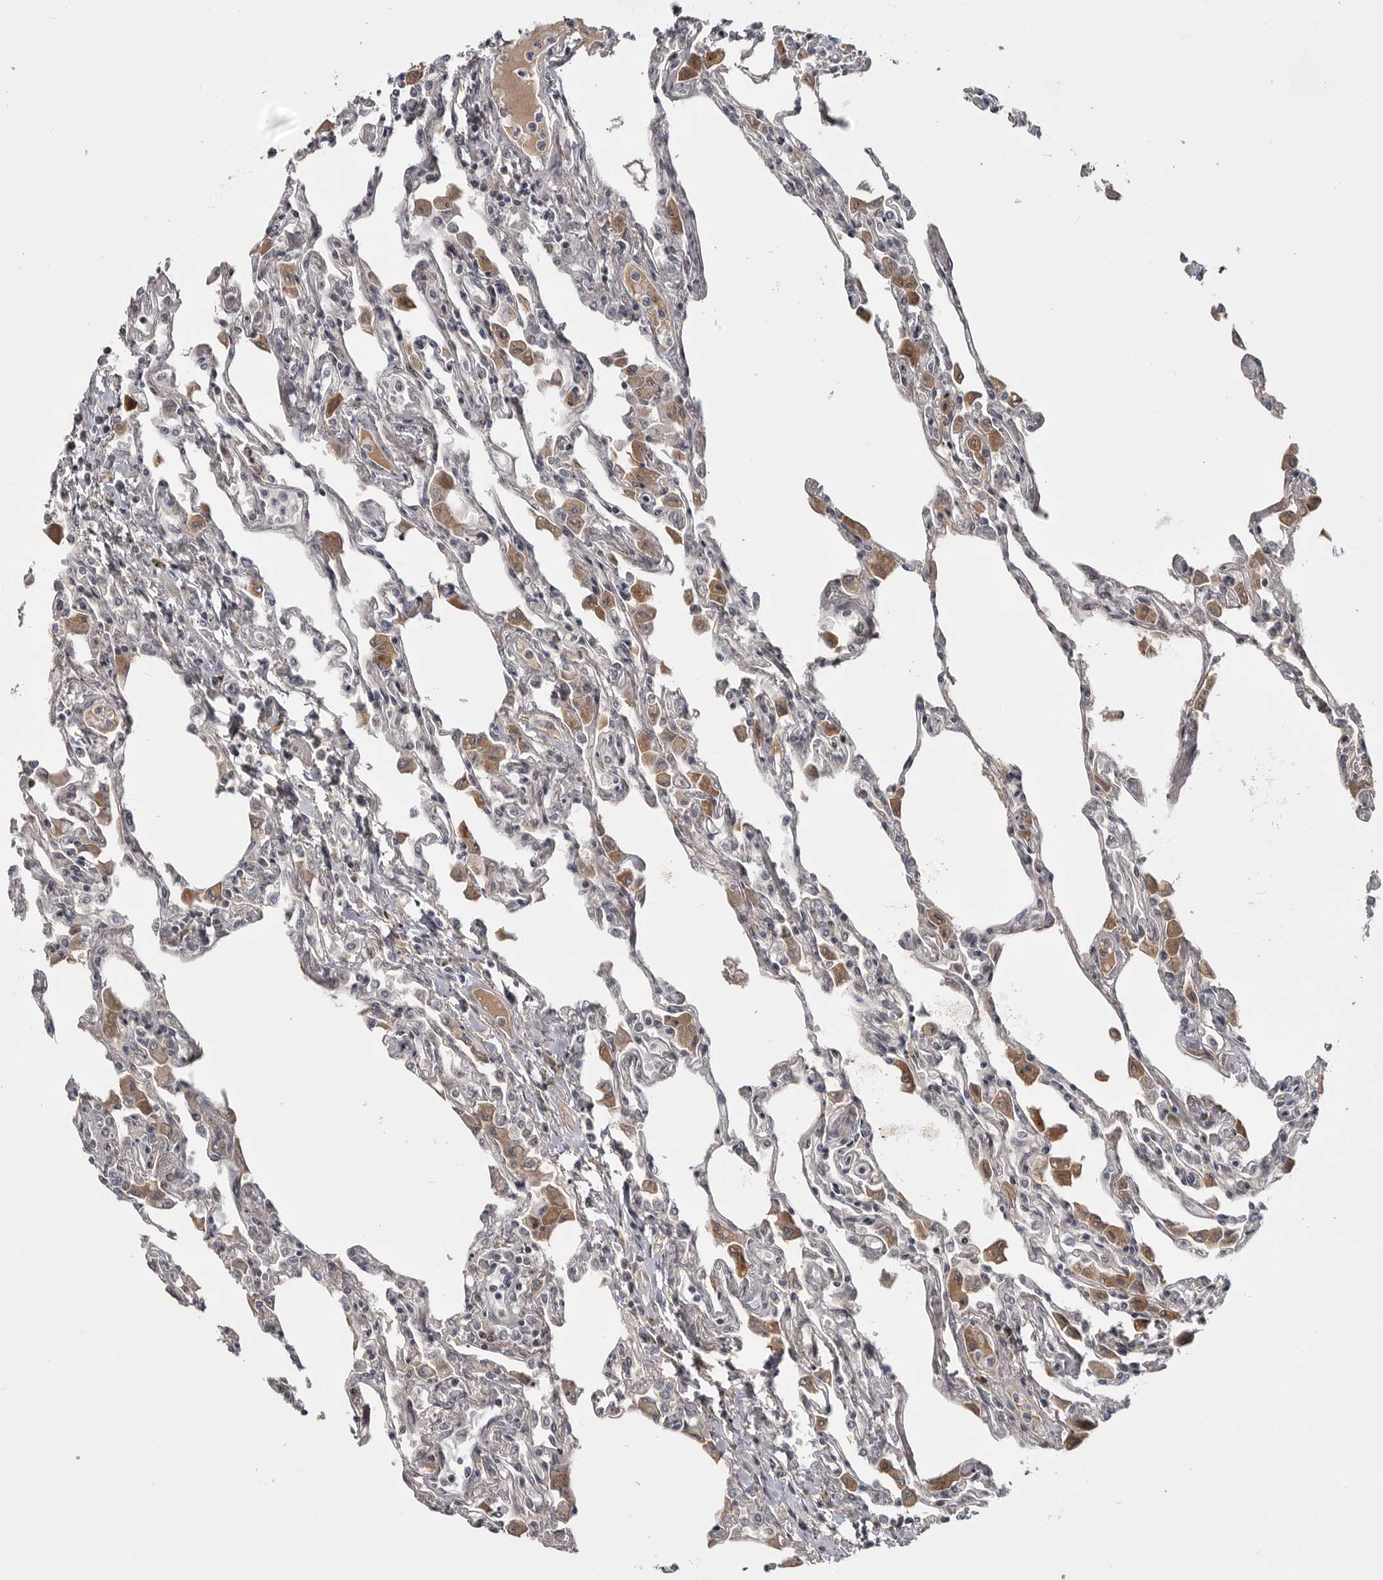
{"staining": {"intensity": "negative", "quantity": "none", "location": "none"}, "tissue": "lung", "cell_type": "Alveolar cells", "image_type": "normal", "snomed": [{"axis": "morphology", "description": "Normal tissue, NOS"}, {"axis": "topography", "description": "Bronchus"}, {"axis": "topography", "description": "Lung"}], "caption": "A high-resolution histopathology image shows immunohistochemistry staining of normal lung, which reveals no significant staining in alveolar cells. (Stains: DAB immunohistochemistry (IHC) with hematoxylin counter stain, Microscopy: brightfield microscopy at high magnification).", "gene": "ZNF277", "patient": {"sex": "female", "age": 49}}